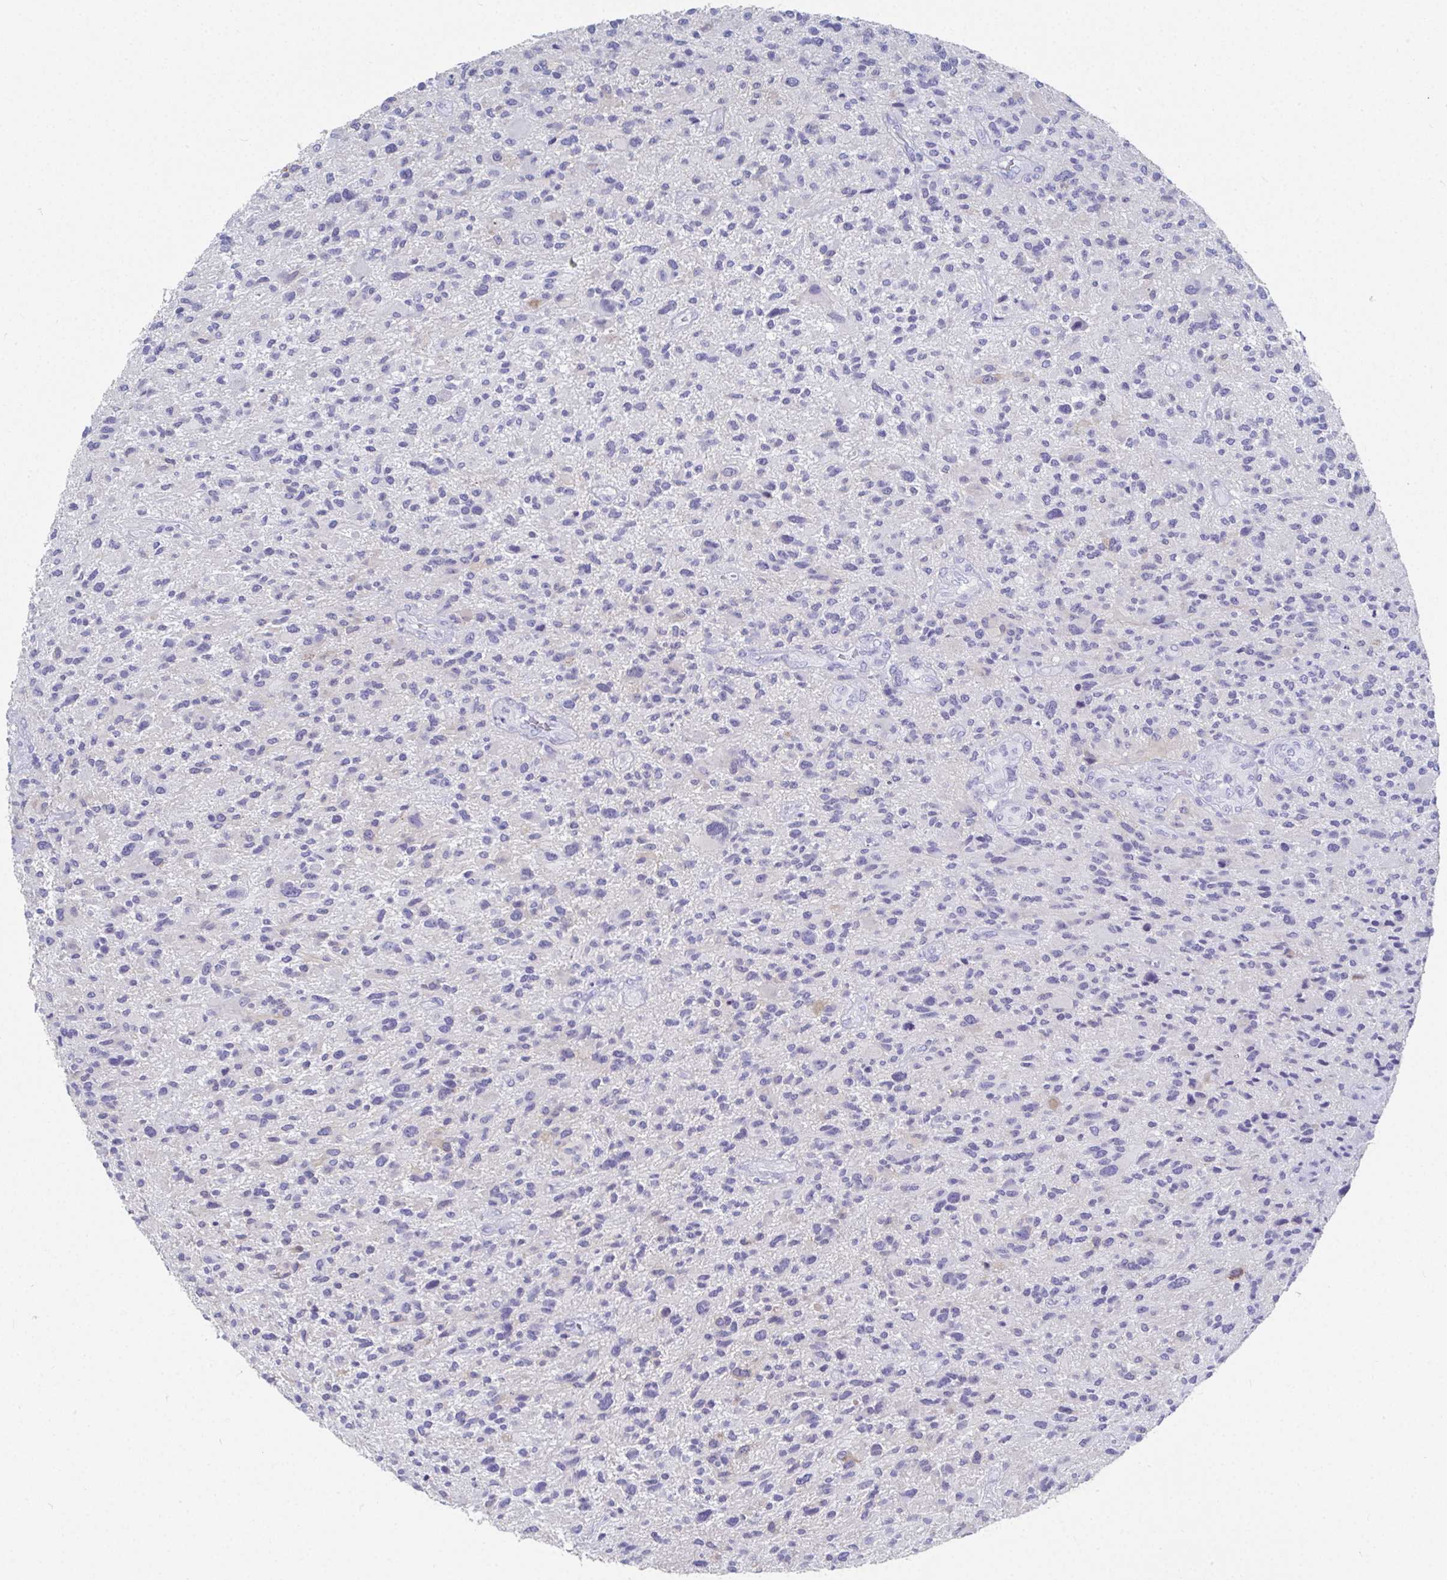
{"staining": {"intensity": "negative", "quantity": "none", "location": "none"}, "tissue": "glioma", "cell_type": "Tumor cells", "image_type": "cancer", "snomed": [{"axis": "morphology", "description": "Glioma, malignant, High grade"}, {"axis": "topography", "description": "Brain"}], "caption": "Glioma was stained to show a protein in brown. There is no significant staining in tumor cells. (DAB (3,3'-diaminobenzidine) immunohistochemistry (IHC) with hematoxylin counter stain).", "gene": "GRIA1", "patient": {"sex": "male", "age": 47}}